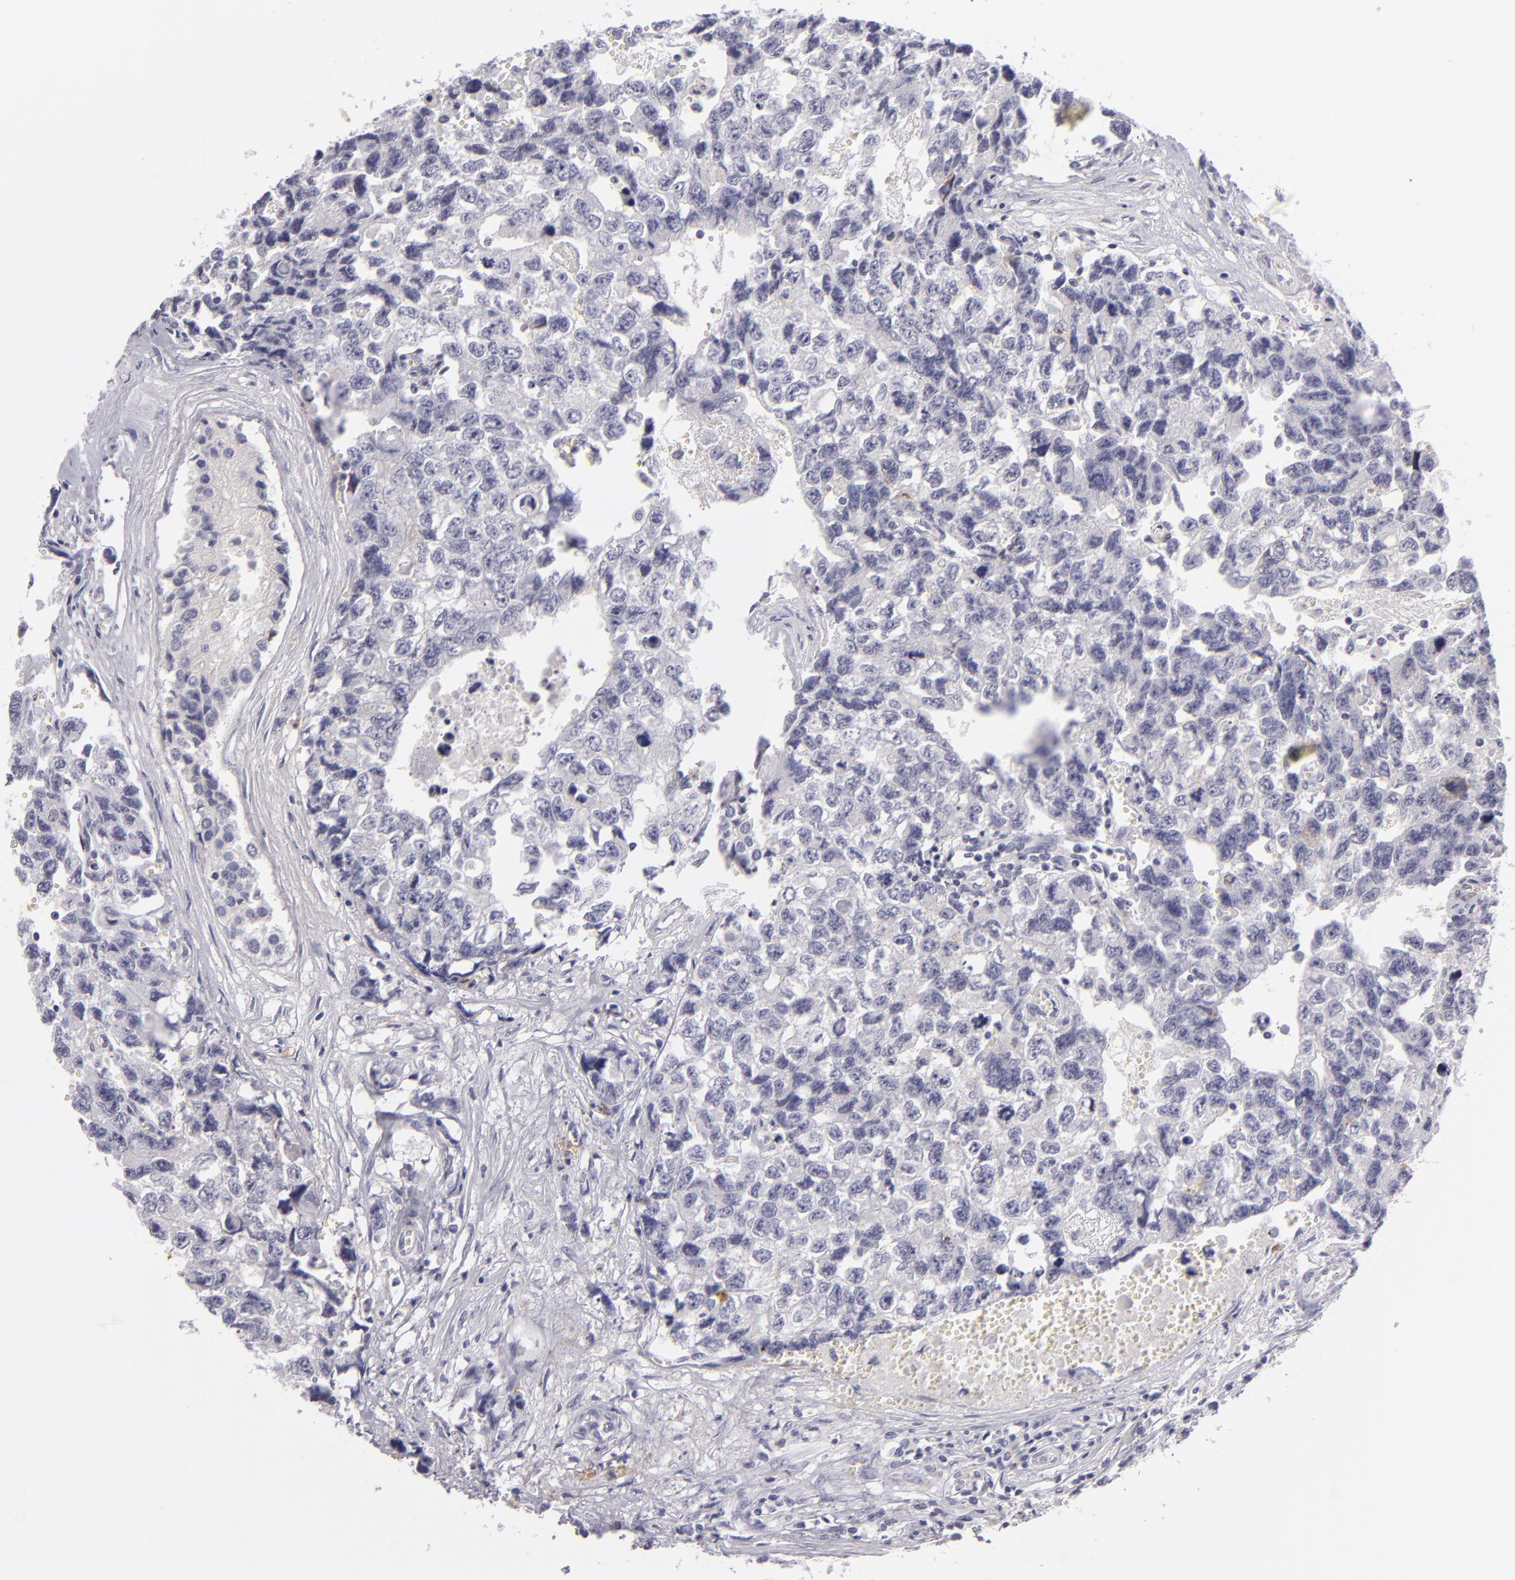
{"staining": {"intensity": "negative", "quantity": "none", "location": "none"}, "tissue": "testis cancer", "cell_type": "Tumor cells", "image_type": "cancer", "snomed": [{"axis": "morphology", "description": "Carcinoma, Embryonal, NOS"}, {"axis": "topography", "description": "Testis"}], "caption": "Protein analysis of testis embryonal carcinoma reveals no significant expression in tumor cells.", "gene": "TNNC1", "patient": {"sex": "male", "age": 31}}